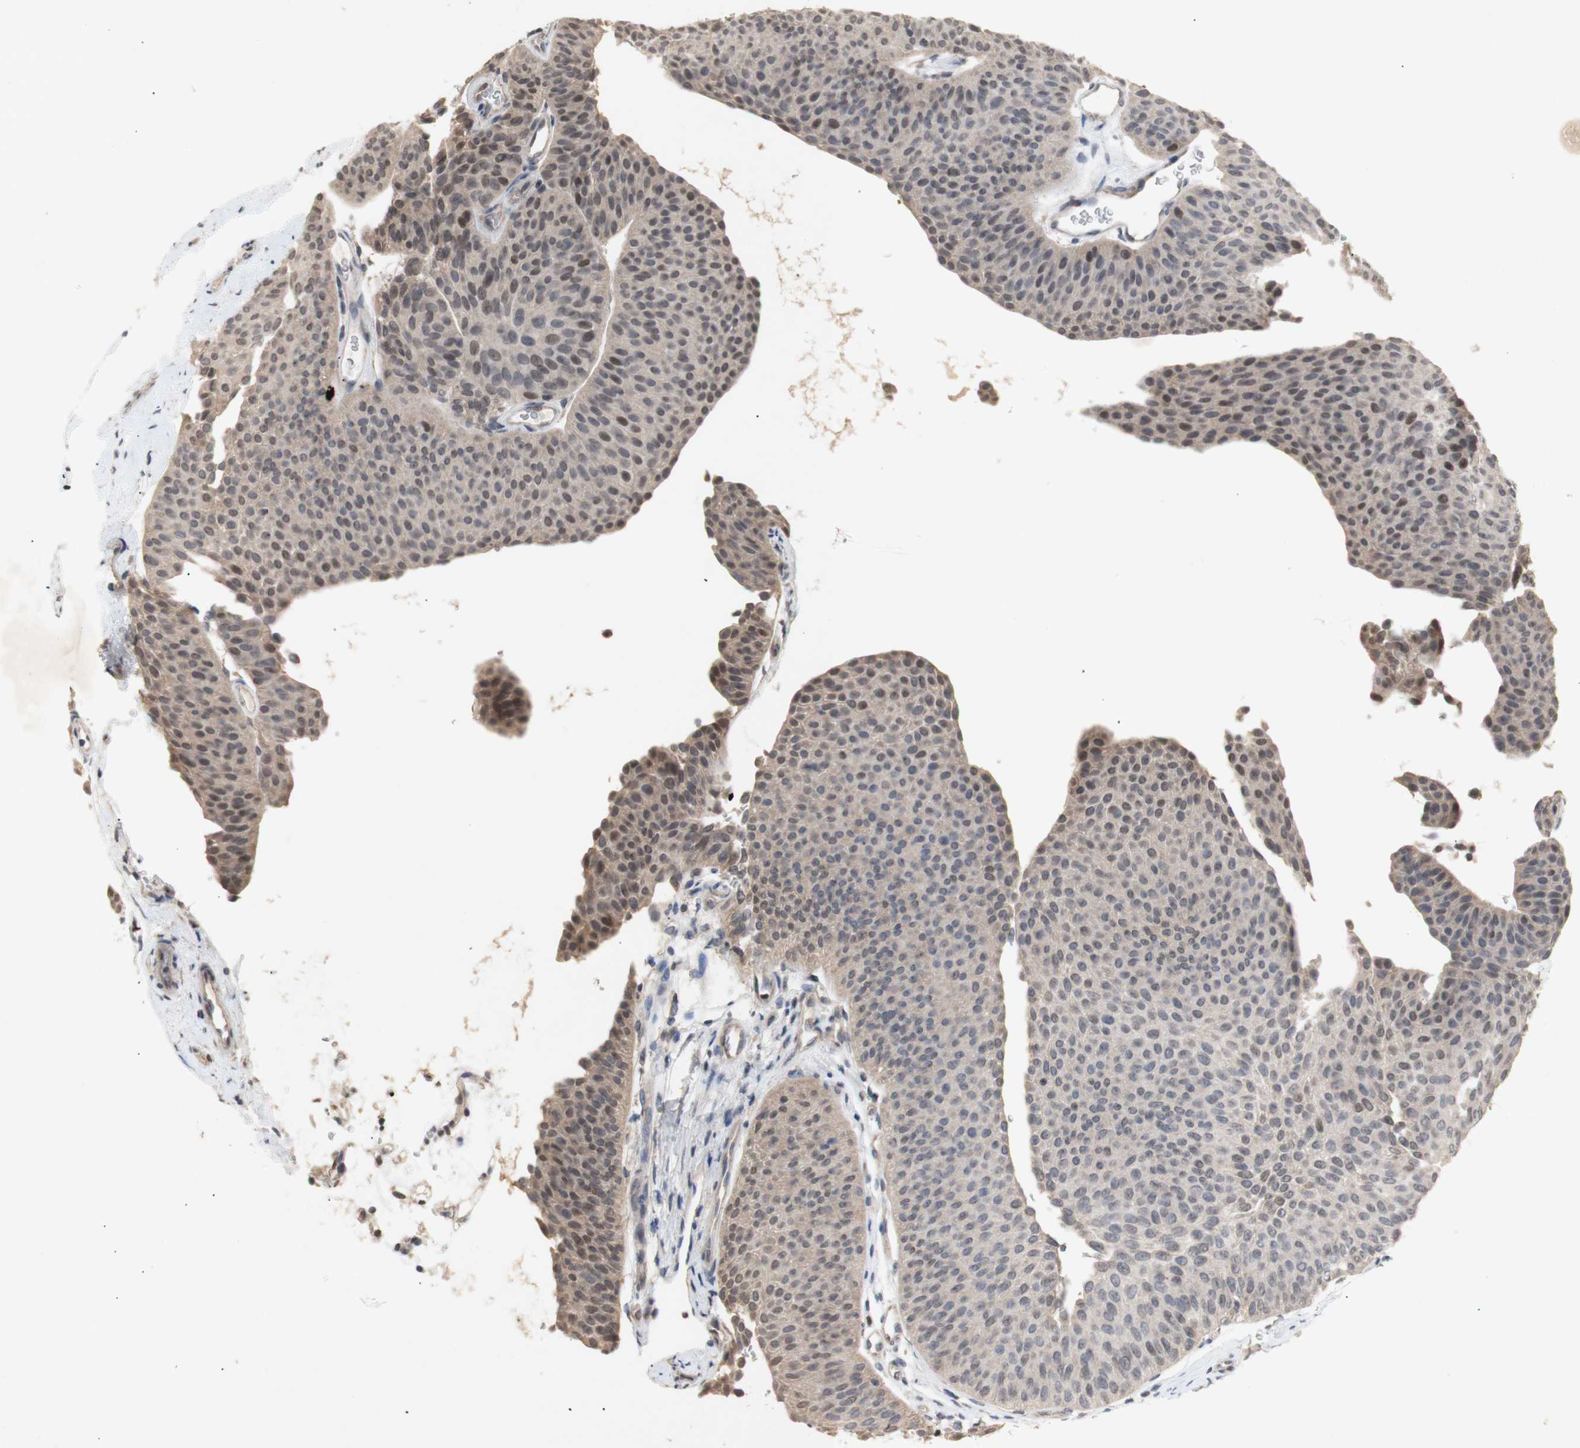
{"staining": {"intensity": "weak", "quantity": ">75%", "location": "cytoplasmic/membranous,nuclear"}, "tissue": "urothelial cancer", "cell_type": "Tumor cells", "image_type": "cancer", "snomed": [{"axis": "morphology", "description": "Urothelial carcinoma, Low grade"}, {"axis": "topography", "description": "Urinary bladder"}], "caption": "Human urothelial cancer stained with a protein marker demonstrates weak staining in tumor cells.", "gene": "FOSB", "patient": {"sex": "female", "age": 60}}